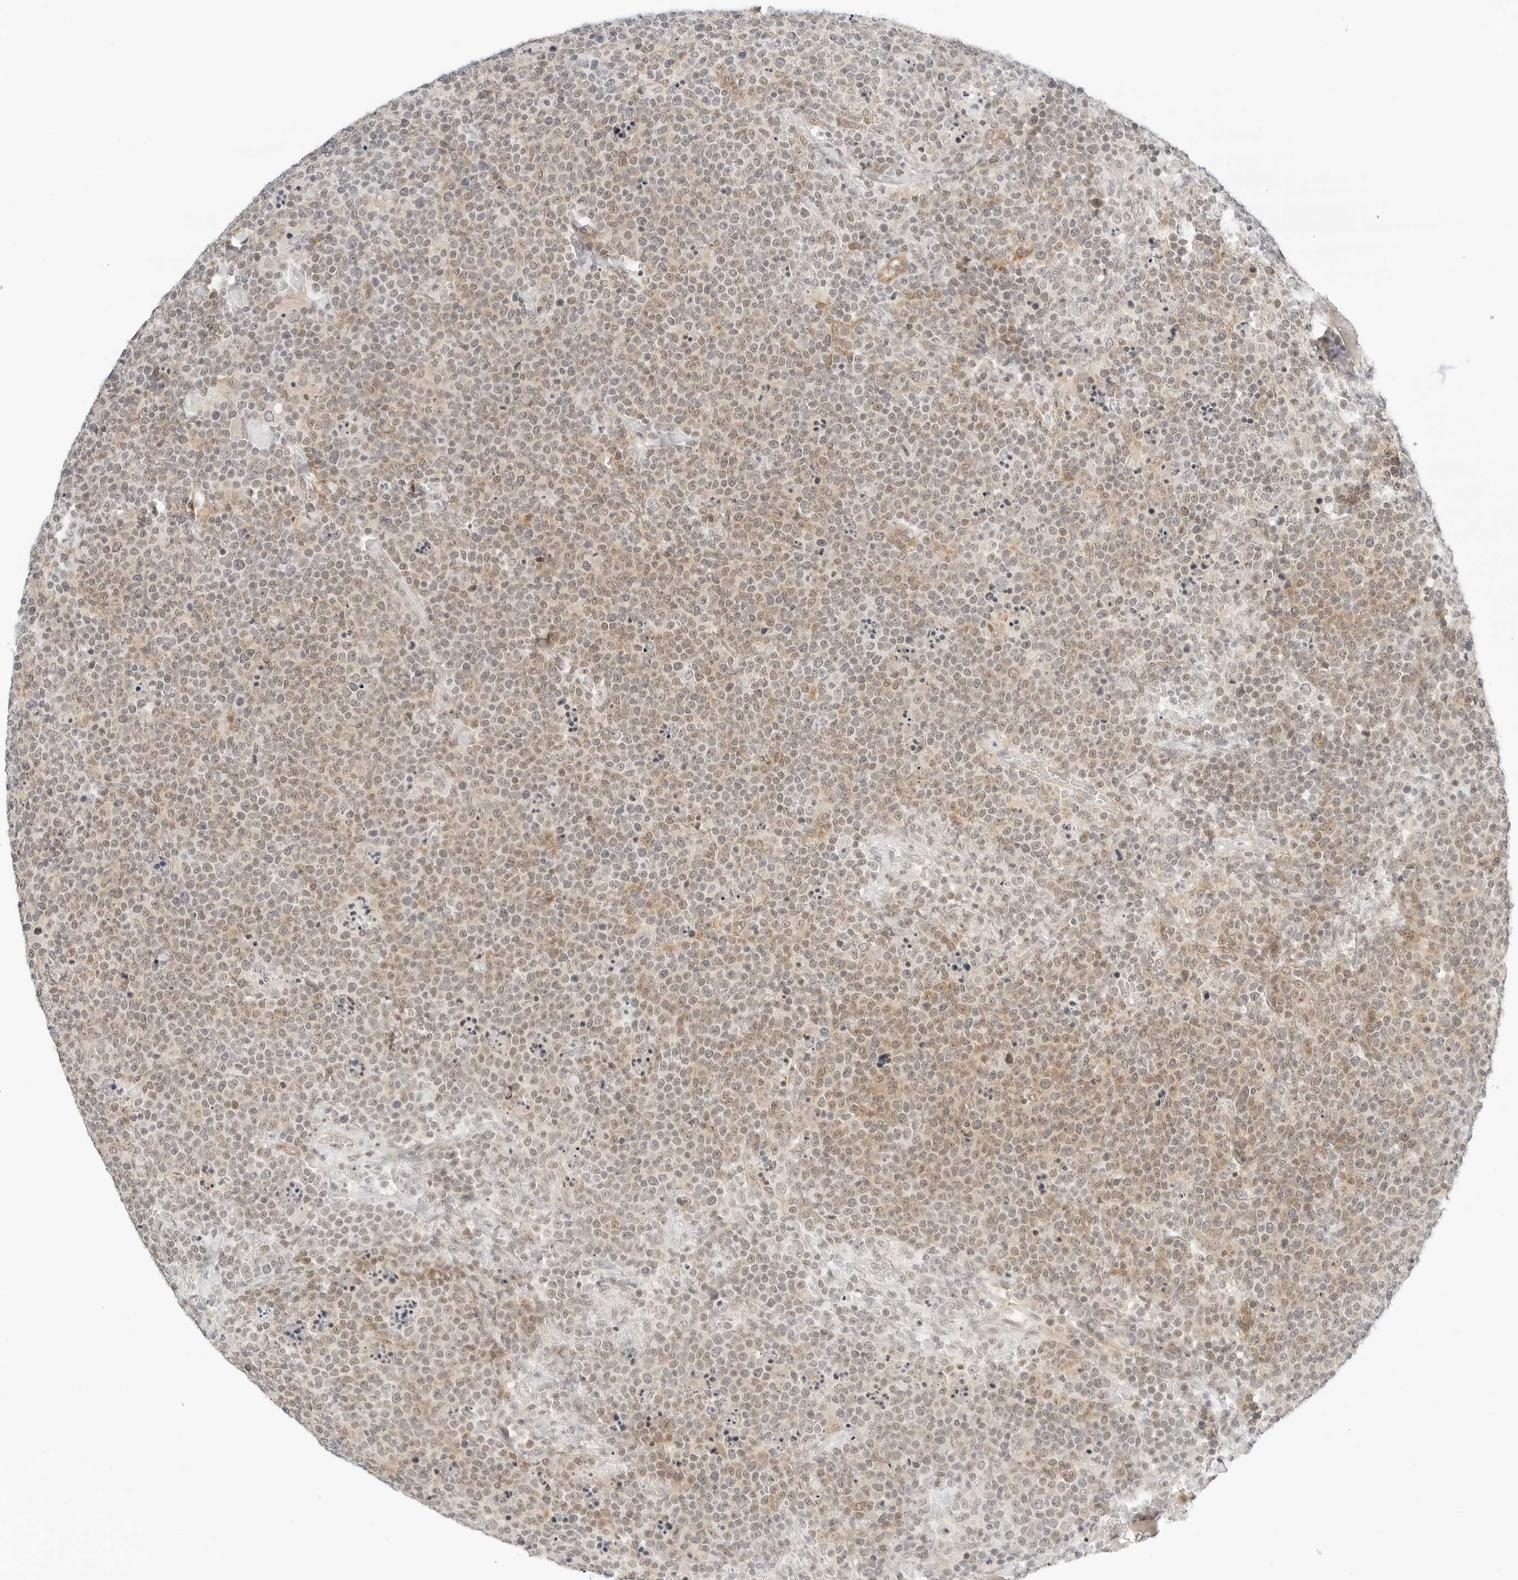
{"staining": {"intensity": "moderate", "quantity": "25%-75%", "location": "nuclear"}, "tissue": "lymphoma", "cell_type": "Tumor cells", "image_type": "cancer", "snomed": [{"axis": "morphology", "description": "Malignant lymphoma, non-Hodgkin's type, High grade"}, {"axis": "topography", "description": "Lymph node"}], "caption": "IHC micrograph of malignant lymphoma, non-Hodgkin's type (high-grade) stained for a protein (brown), which shows medium levels of moderate nuclear staining in approximately 25%-75% of tumor cells.", "gene": "NEO1", "patient": {"sex": "male", "age": 61}}